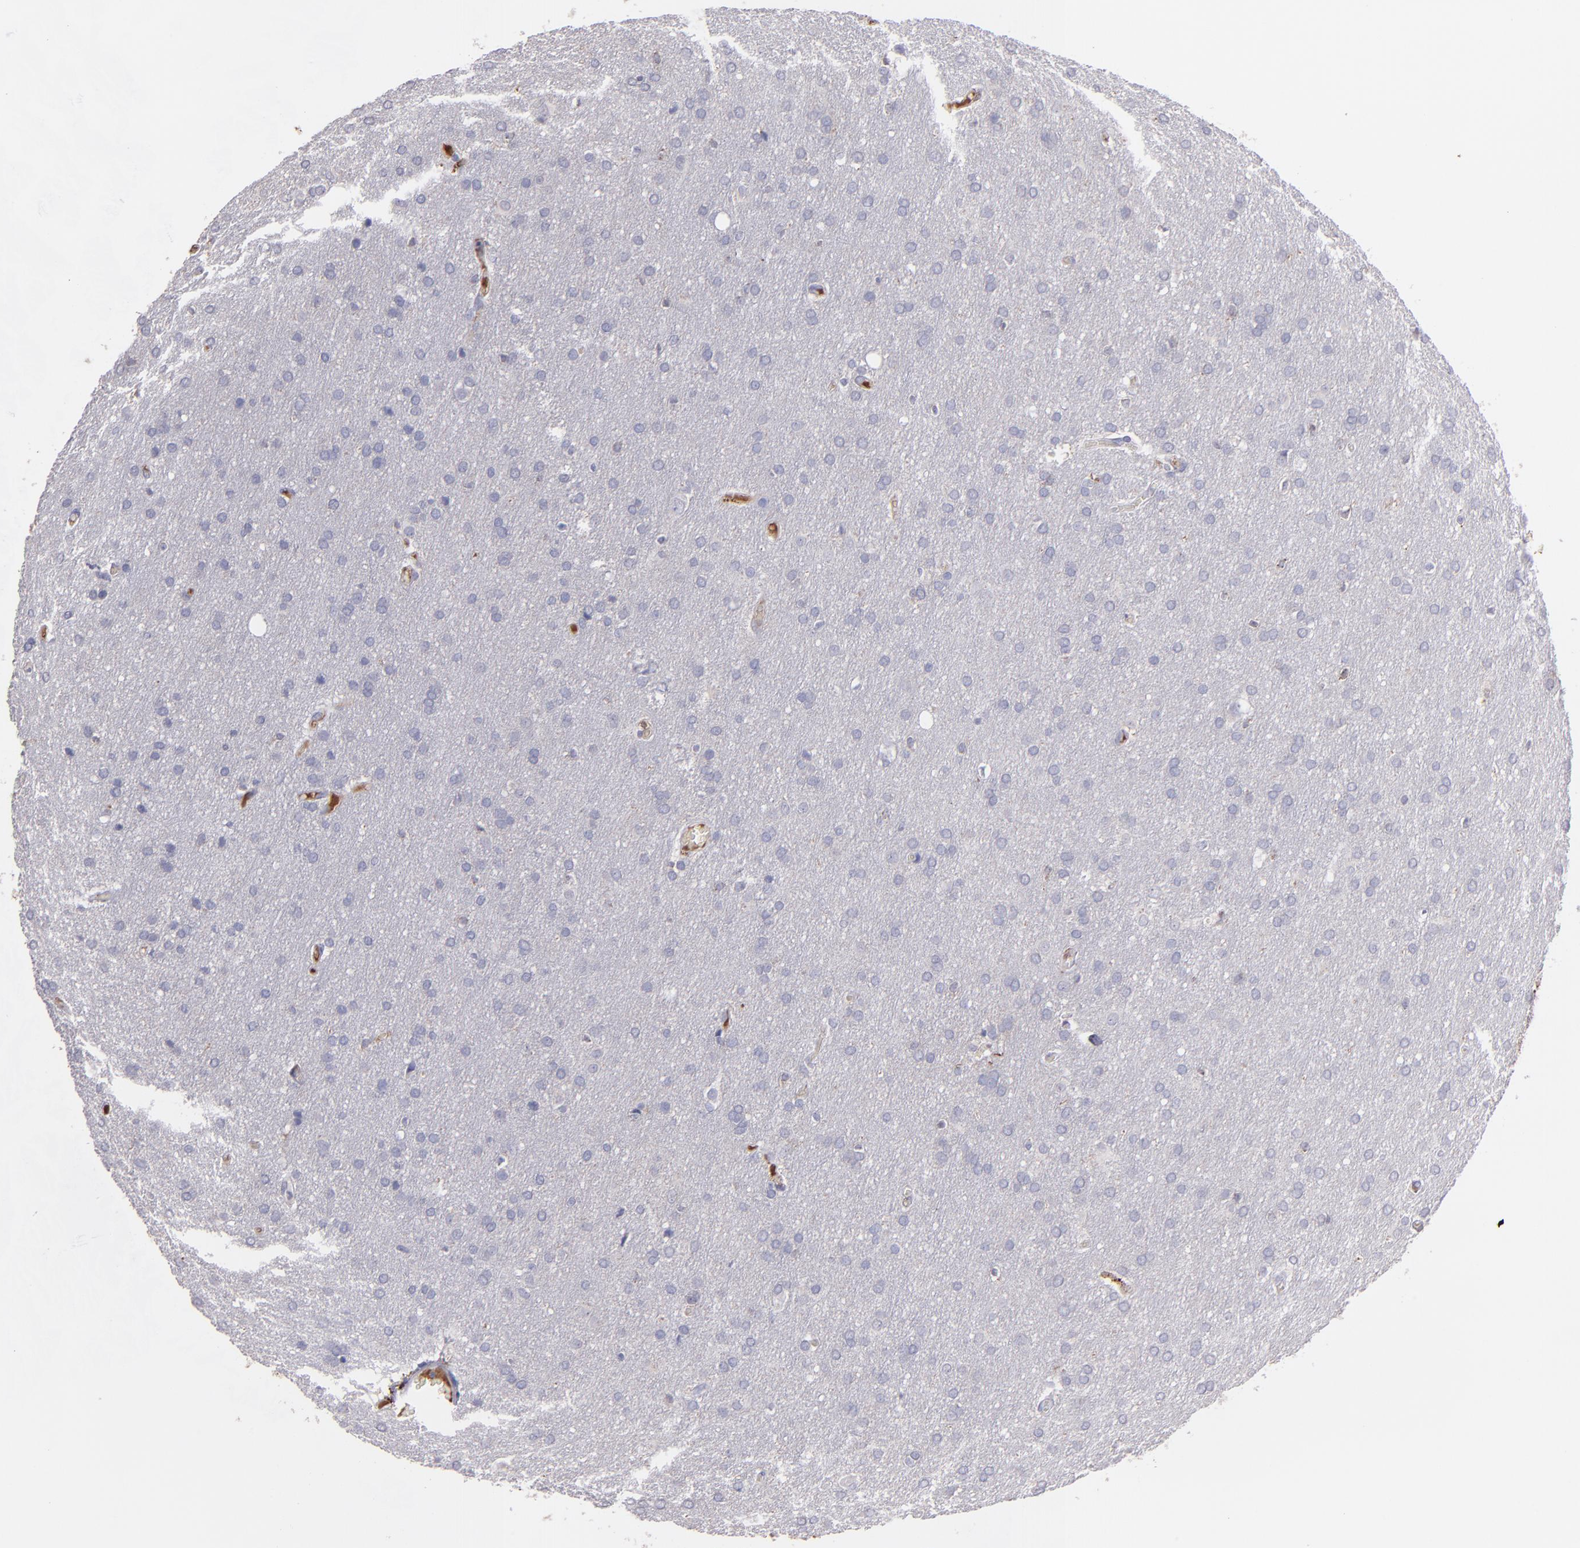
{"staining": {"intensity": "negative", "quantity": "none", "location": "none"}, "tissue": "glioma", "cell_type": "Tumor cells", "image_type": "cancer", "snomed": [{"axis": "morphology", "description": "Glioma, malignant, Low grade"}, {"axis": "topography", "description": "Brain"}], "caption": "Photomicrograph shows no significant protein staining in tumor cells of glioma.", "gene": "C1QA", "patient": {"sex": "female", "age": 32}}